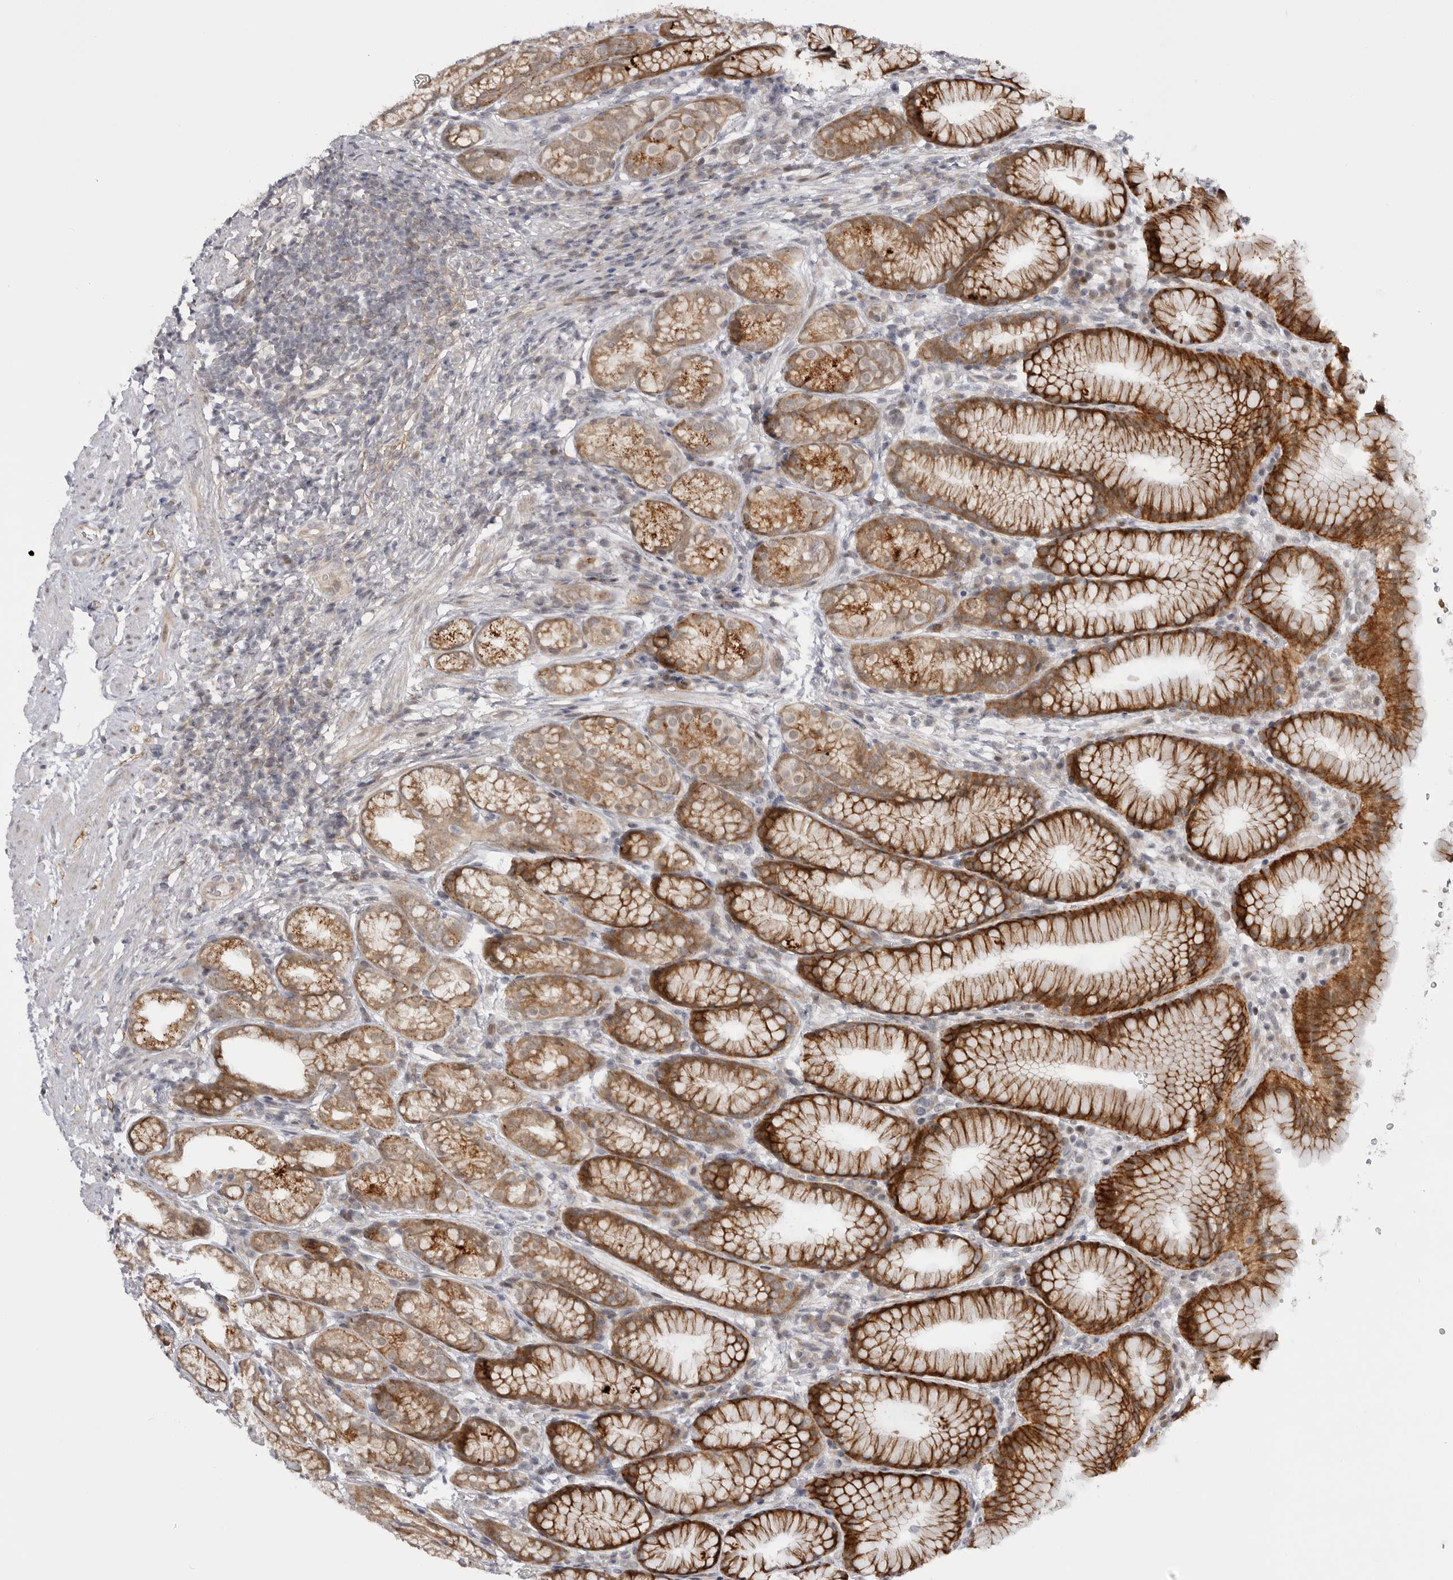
{"staining": {"intensity": "strong", "quantity": "25%-75%", "location": "cytoplasmic/membranous"}, "tissue": "stomach", "cell_type": "Glandular cells", "image_type": "normal", "snomed": [{"axis": "morphology", "description": "Normal tissue, NOS"}, {"axis": "topography", "description": "Stomach"}], "caption": "Protein expression analysis of benign human stomach reveals strong cytoplasmic/membranous positivity in approximately 25%-75% of glandular cells.", "gene": "GGT6", "patient": {"sex": "male", "age": 42}}